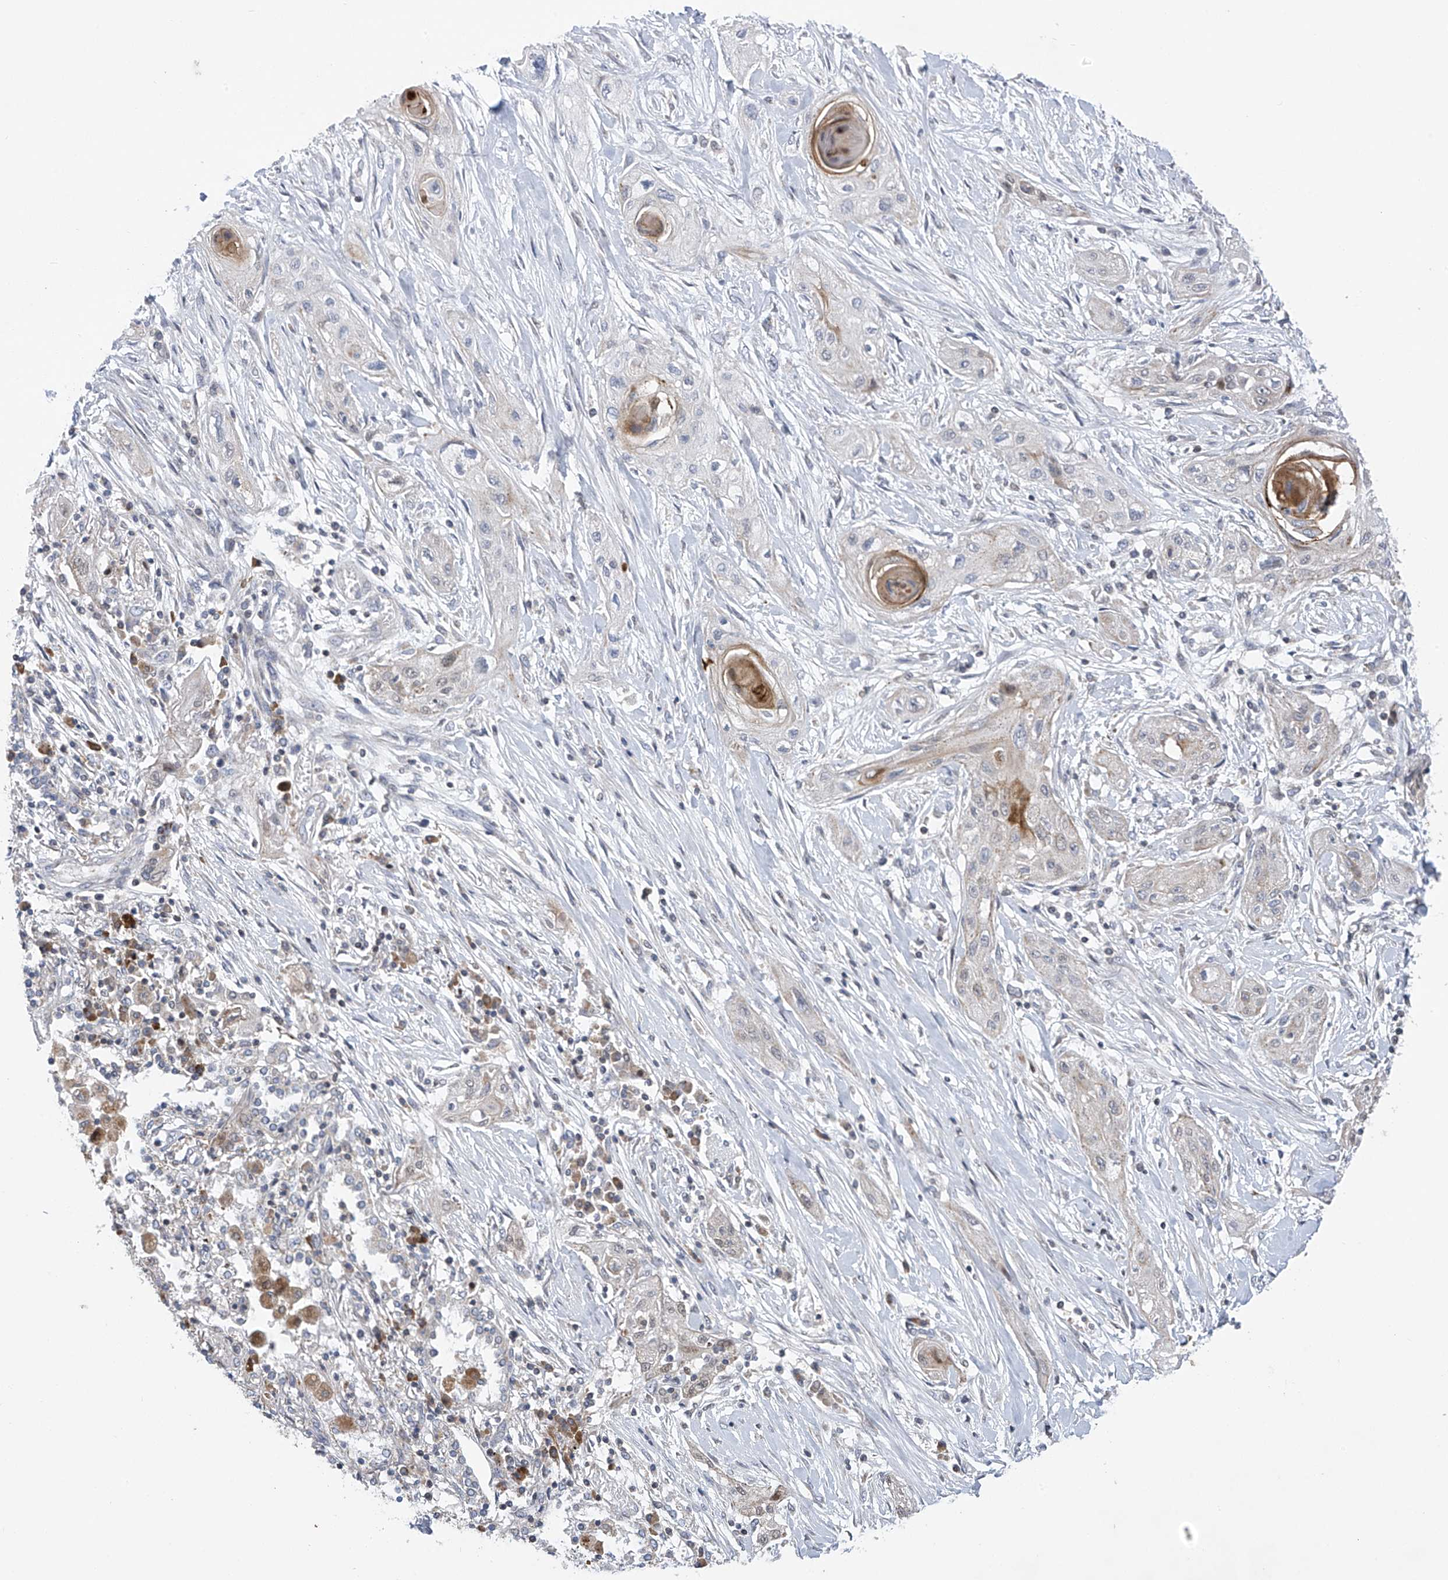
{"staining": {"intensity": "negative", "quantity": "none", "location": "none"}, "tissue": "lung cancer", "cell_type": "Tumor cells", "image_type": "cancer", "snomed": [{"axis": "morphology", "description": "Squamous cell carcinoma, NOS"}, {"axis": "topography", "description": "Lung"}], "caption": "Tumor cells show no significant protein positivity in squamous cell carcinoma (lung).", "gene": "SLCO4A1", "patient": {"sex": "female", "age": 47}}